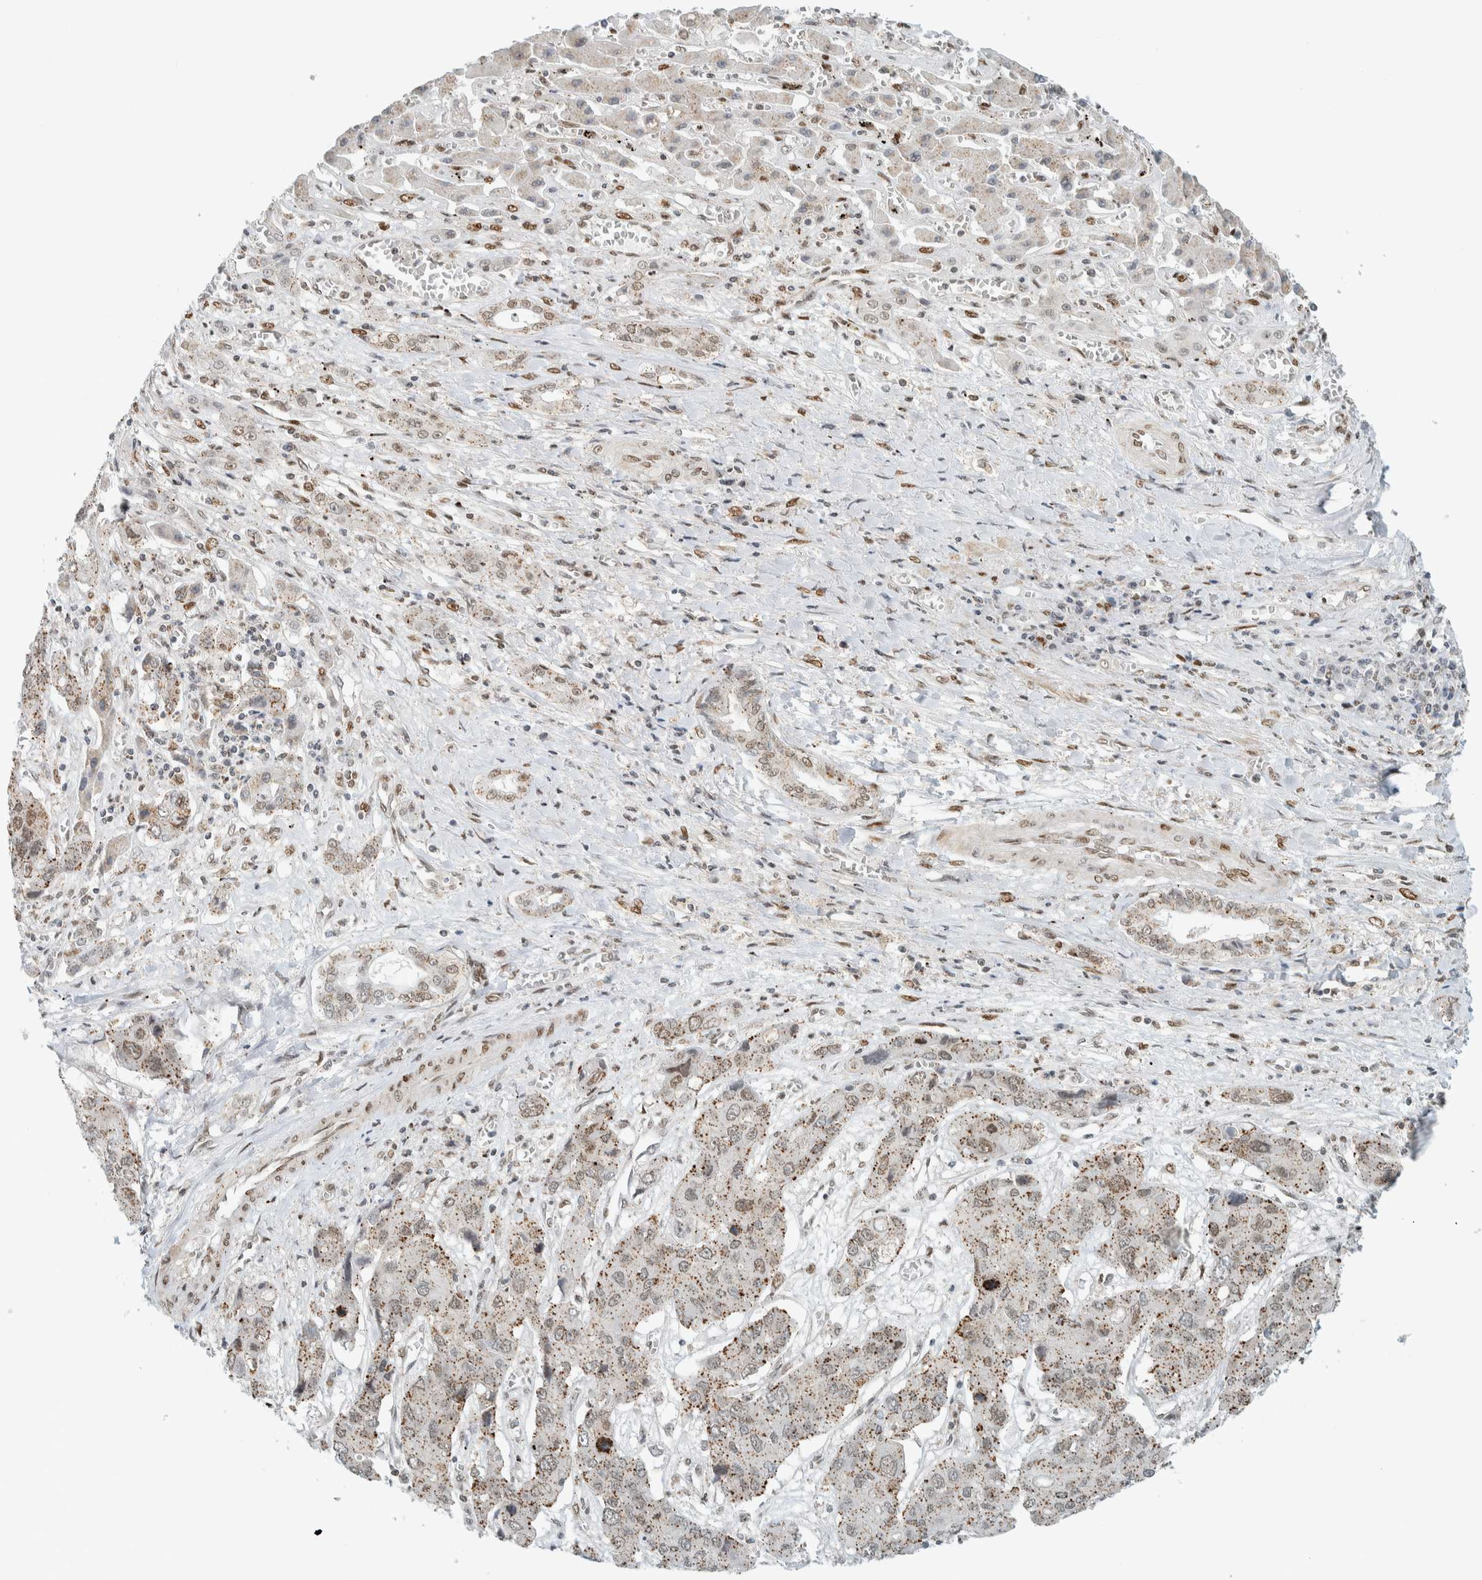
{"staining": {"intensity": "moderate", "quantity": ">75%", "location": "cytoplasmic/membranous"}, "tissue": "liver cancer", "cell_type": "Tumor cells", "image_type": "cancer", "snomed": [{"axis": "morphology", "description": "Cholangiocarcinoma"}, {"axis": "topography", "description": "Liver"}], "caption": "High-power microscopy captured an immunohistochemistry (IHC) histopathology image of liver cancer (cholangiocarcinoma), revealing moderate cytoplasmic/membranous positivity in about >75% of tumor cells.", "gene": "TFE3", "patient": {"sex": "male", "age": 67}}